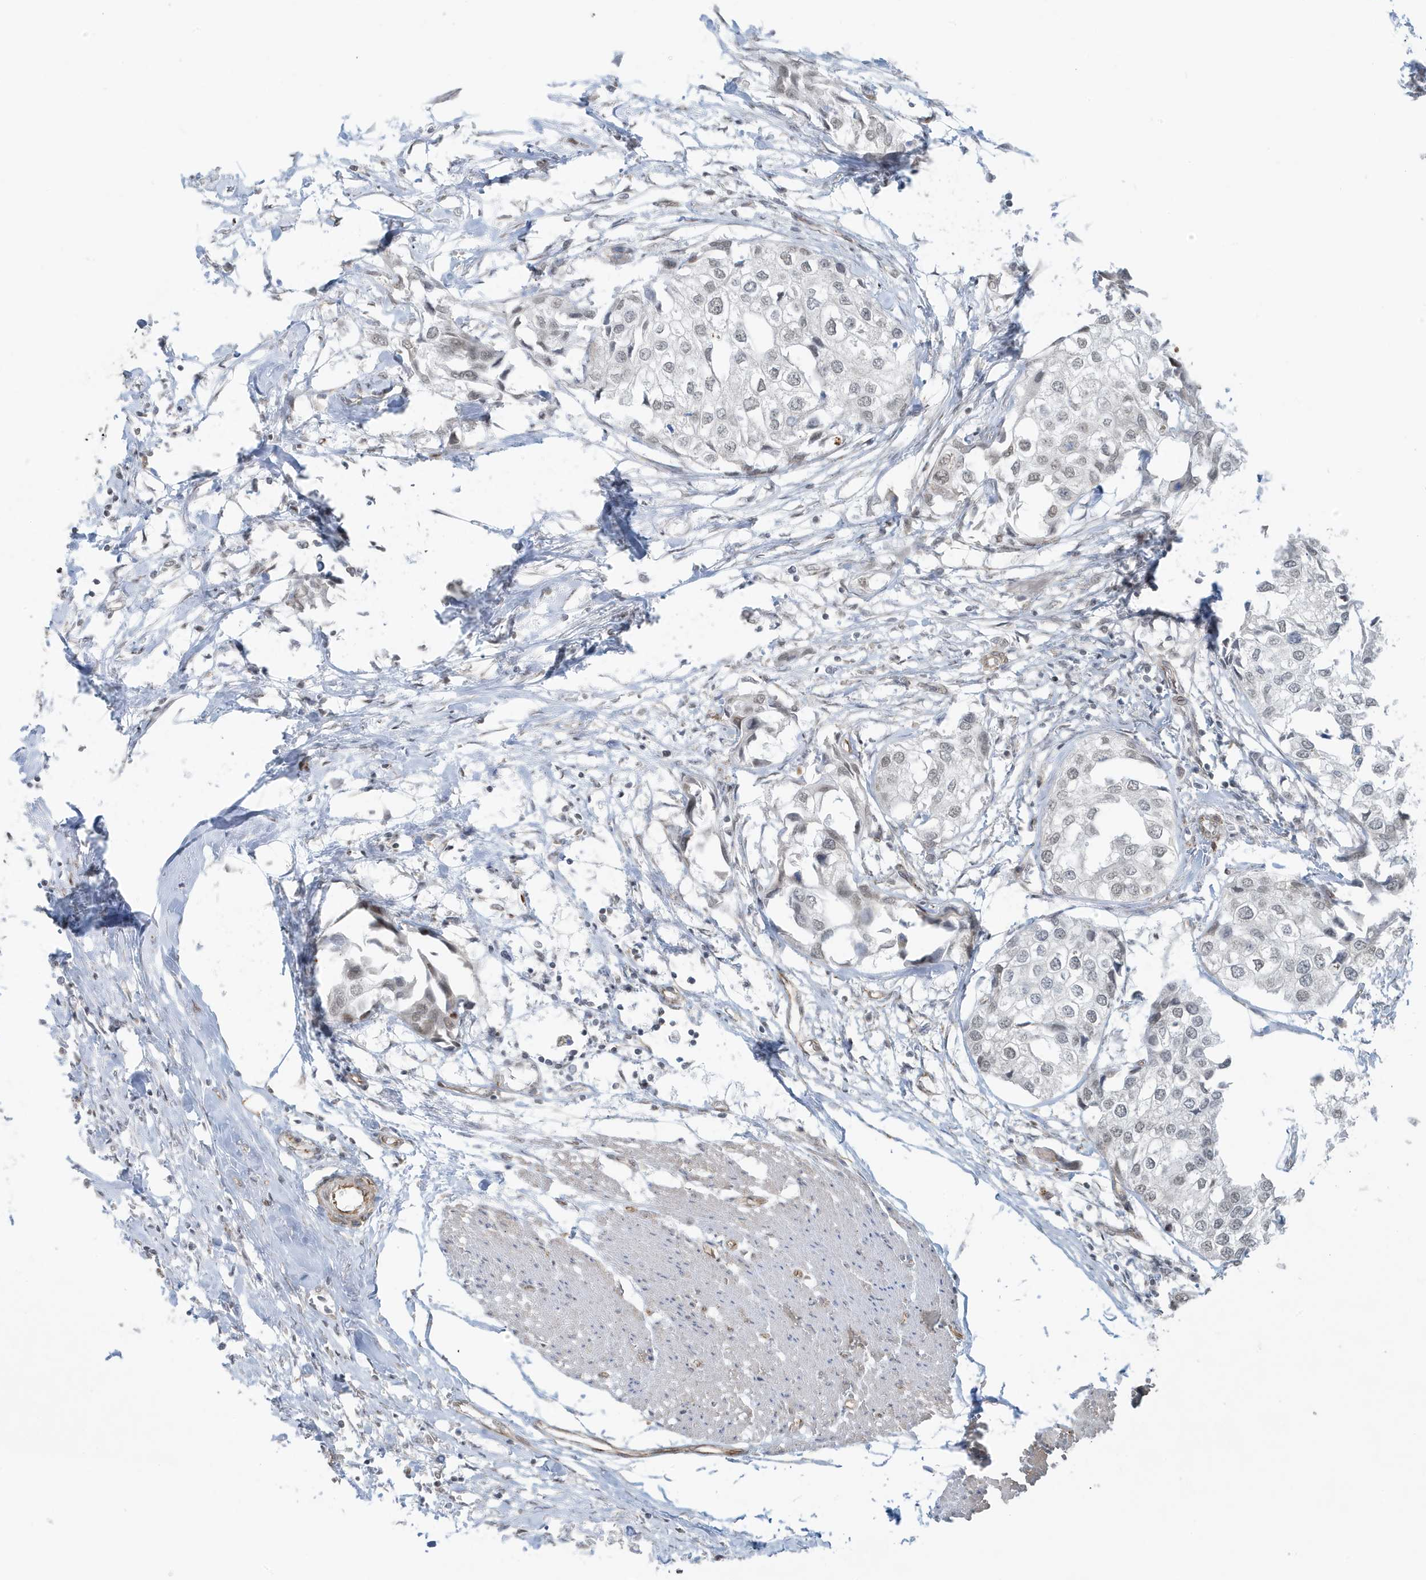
{"staining": {"intensity": "negative", "quantity": "none", "location": "none"}, "tissue": "urothelial cancer", "cell_type": "Tumor cells", "image_type": "cancer", "snomed": [{"axis": "morphology", "description": "Urothelial carcinoma, High grade"}, {"axis": "topography", "description": "Urinary bladder"}], "caption": "High-grade urothelial carcinoma stained for a protein using immunohistochemistry (IHC) reveals no expression tumor cells.", "gene": "CHCHD4", "patient": {"sex": "male", "age": 64}}